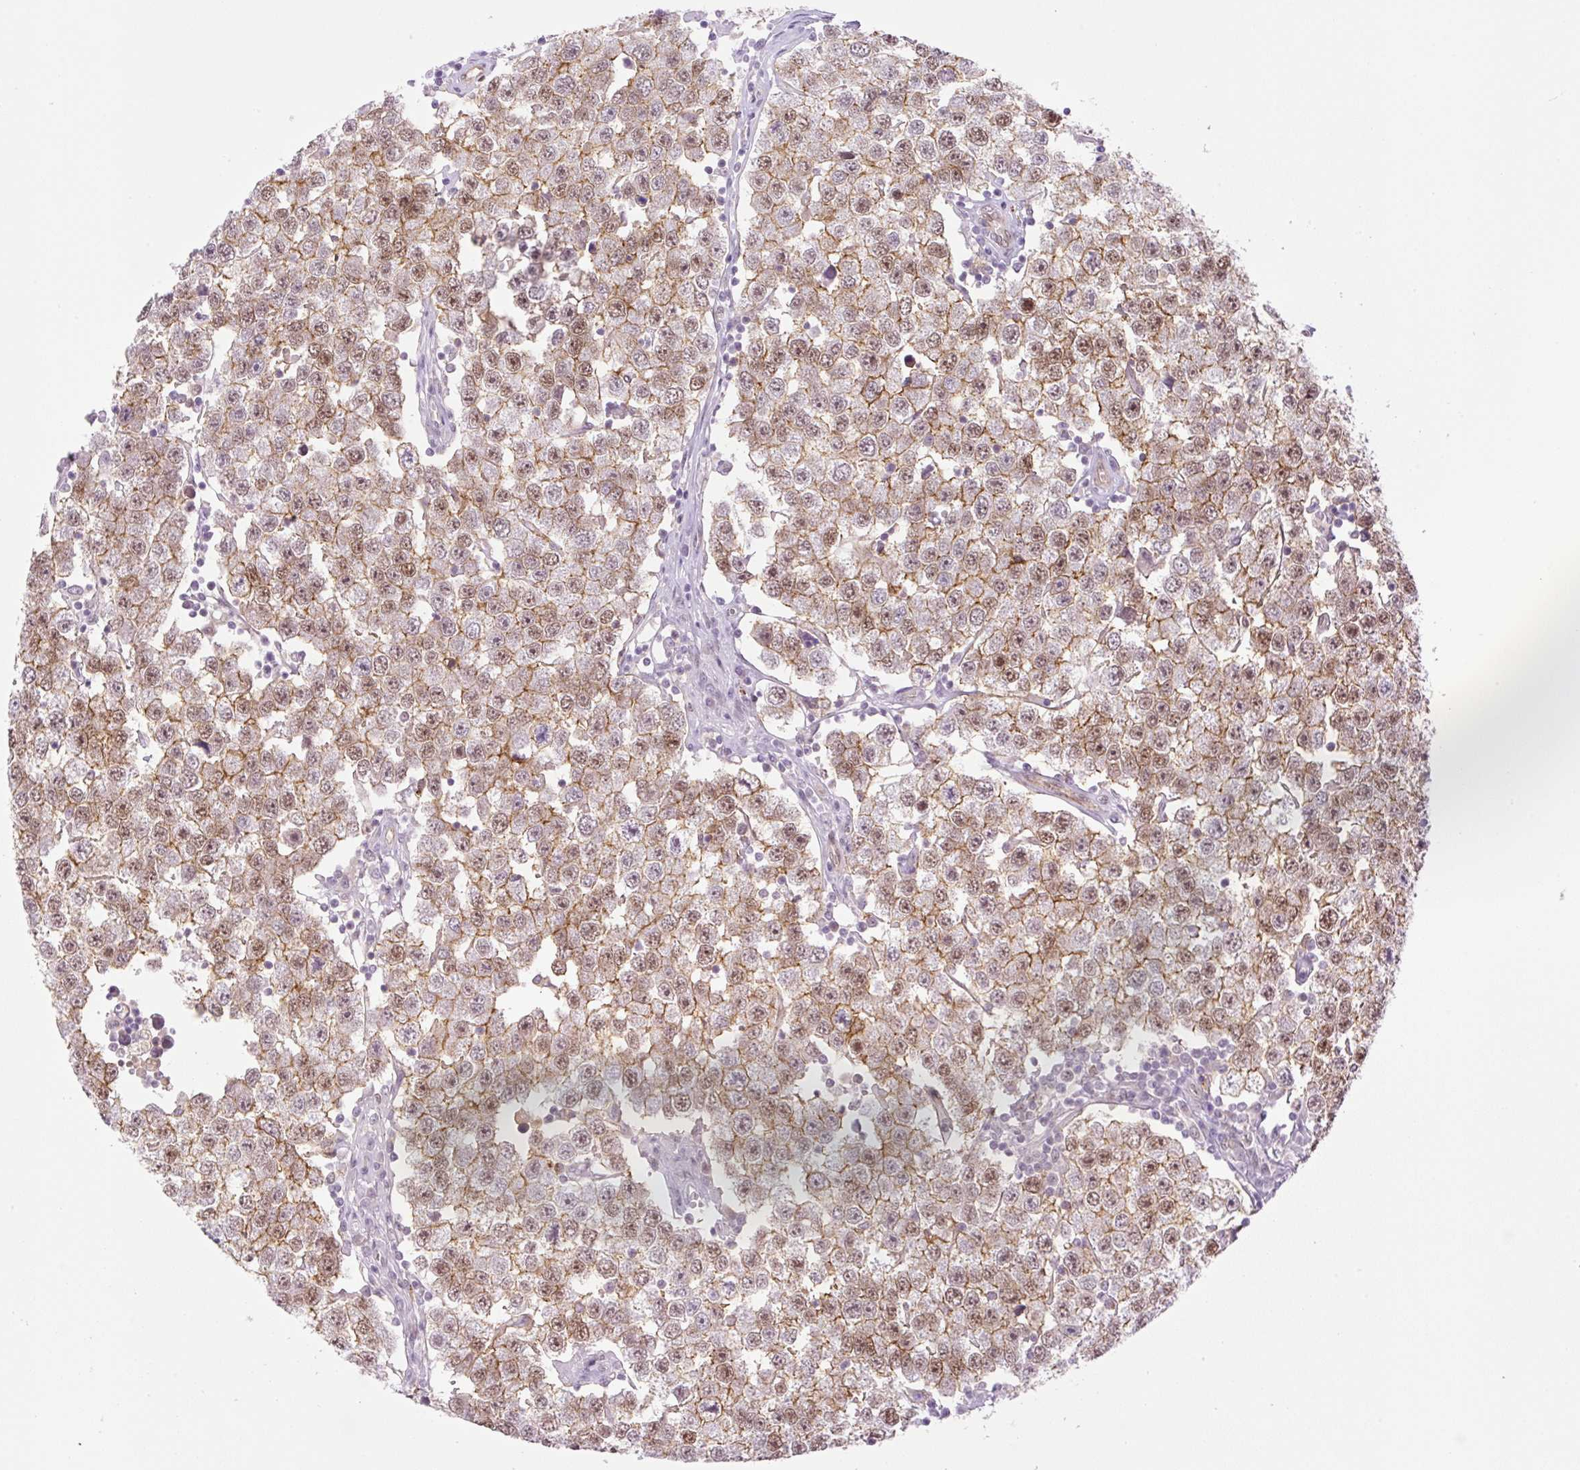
{"staining": {"intensity": "moderate", "quantity": ">75%", "location": "cytoplasmic/membranous,nuclear"}, "tissue": "testis cancer", "cell_type": "Tumor cells", "image_type": "cancer", "snomed": [{"axis": "morphology", "description": "Seminoma, NOS"}, {"axis": "topography", "description": "Testis"}], "caption": "A high-resolution histopathology image shows IHC staining of testis cancer (seminoma), which demonstrates moderate cytoplasmic/membranous and nuclear expression in about >75% of tumor cells. (IHC, brightfield microscopy, high magnification).", "gene": "PALM3", "patient": {"sex": "male", "age": 34}}